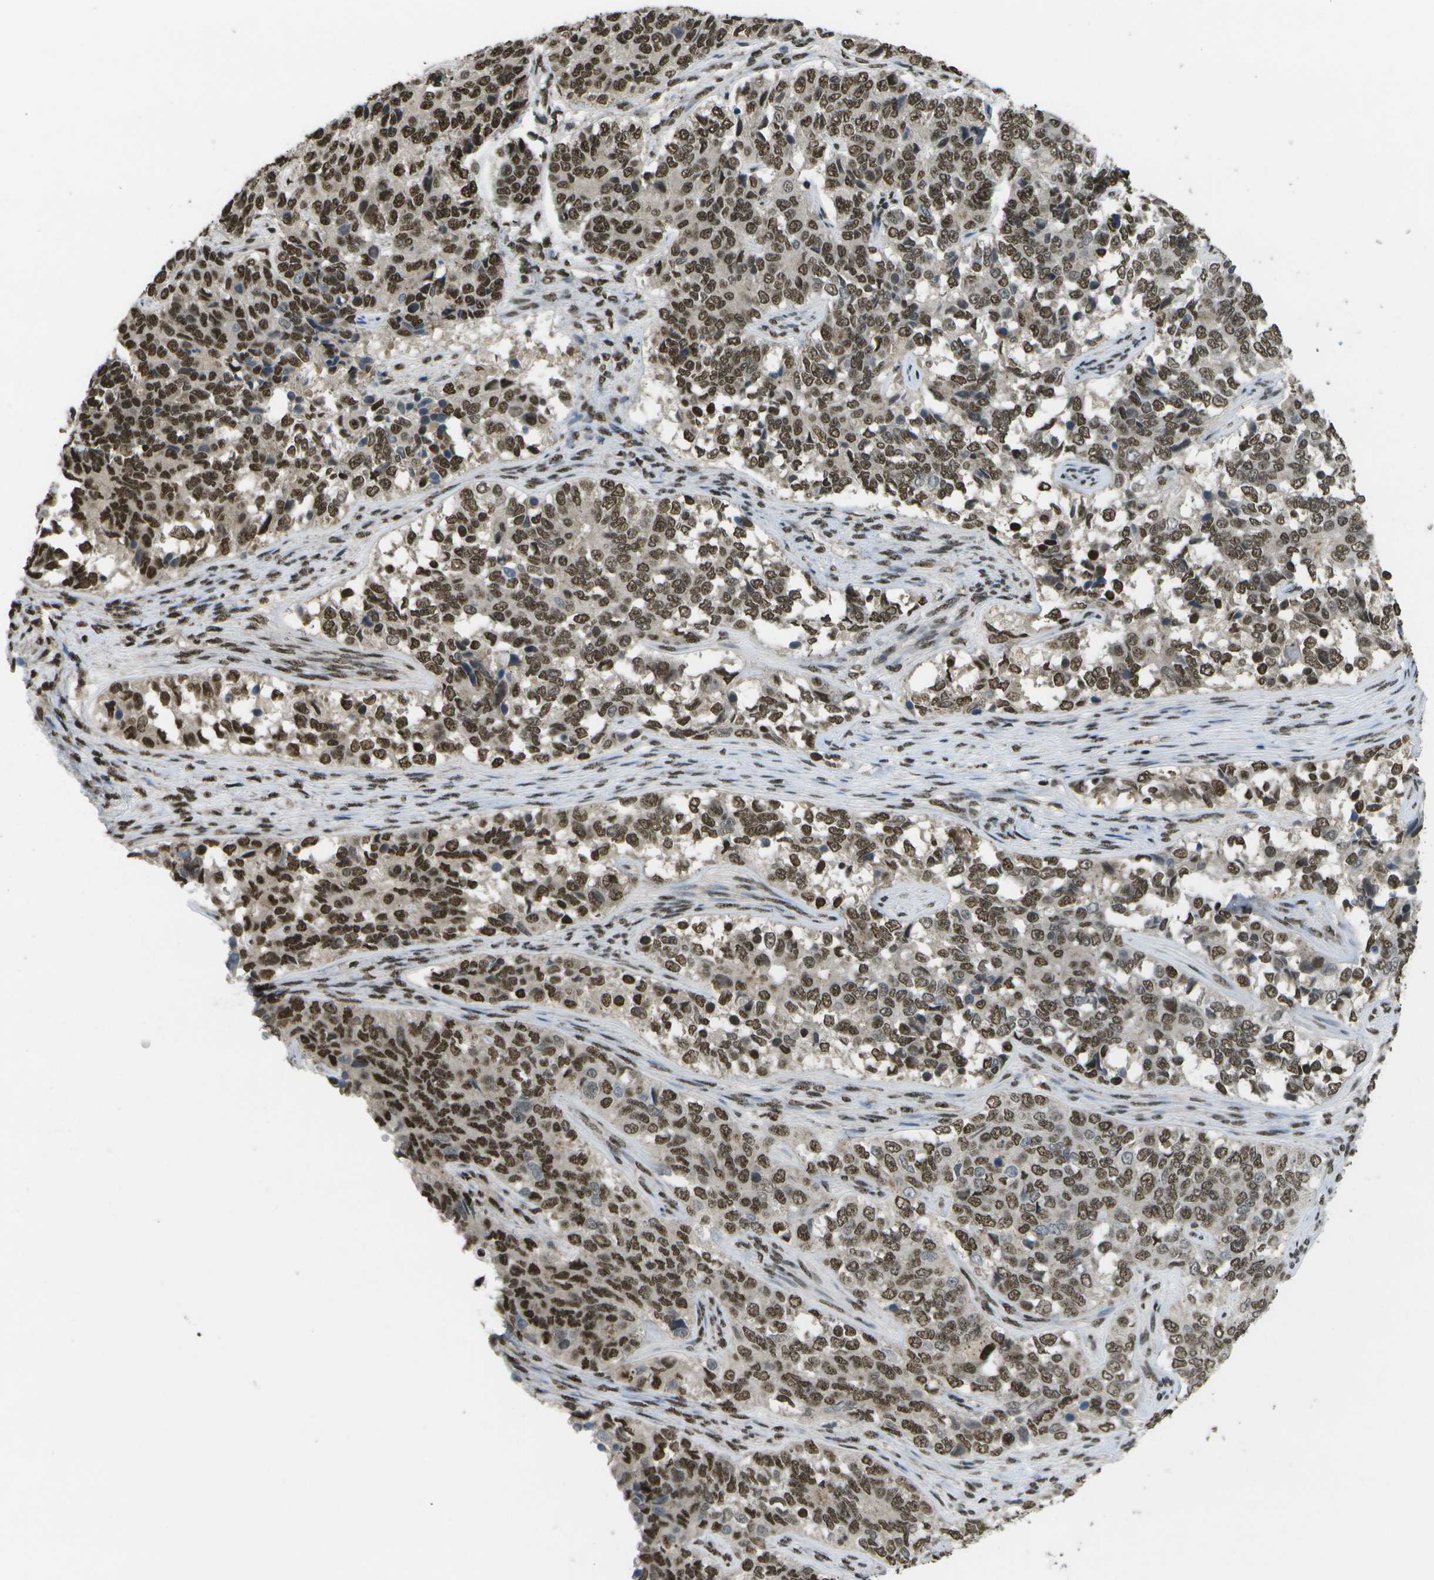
{"staining": {"intensity": "strong", "quantity": ">75%", "location": "nuclear"}, "tissue": "ovarian cancer", "cell_type": "Tumor cells", "image_type": "cancer", "snomed": [{"axis": "morphology", "description": "Carcinoma, endometroid"}, {"axis": "topography", "description": "Ovary"}], "caption": "Immunohistochemistry histopathology image of neoplastic tissue: ovarian cancer stained using immunohistochemistry reveals high levels of strong protein expression localized specifically in the nuclear of tumor cells, appearing as a nuclear brown color.", "gene": "SPEN", "patient": {"sex": "female", "age": 51}}